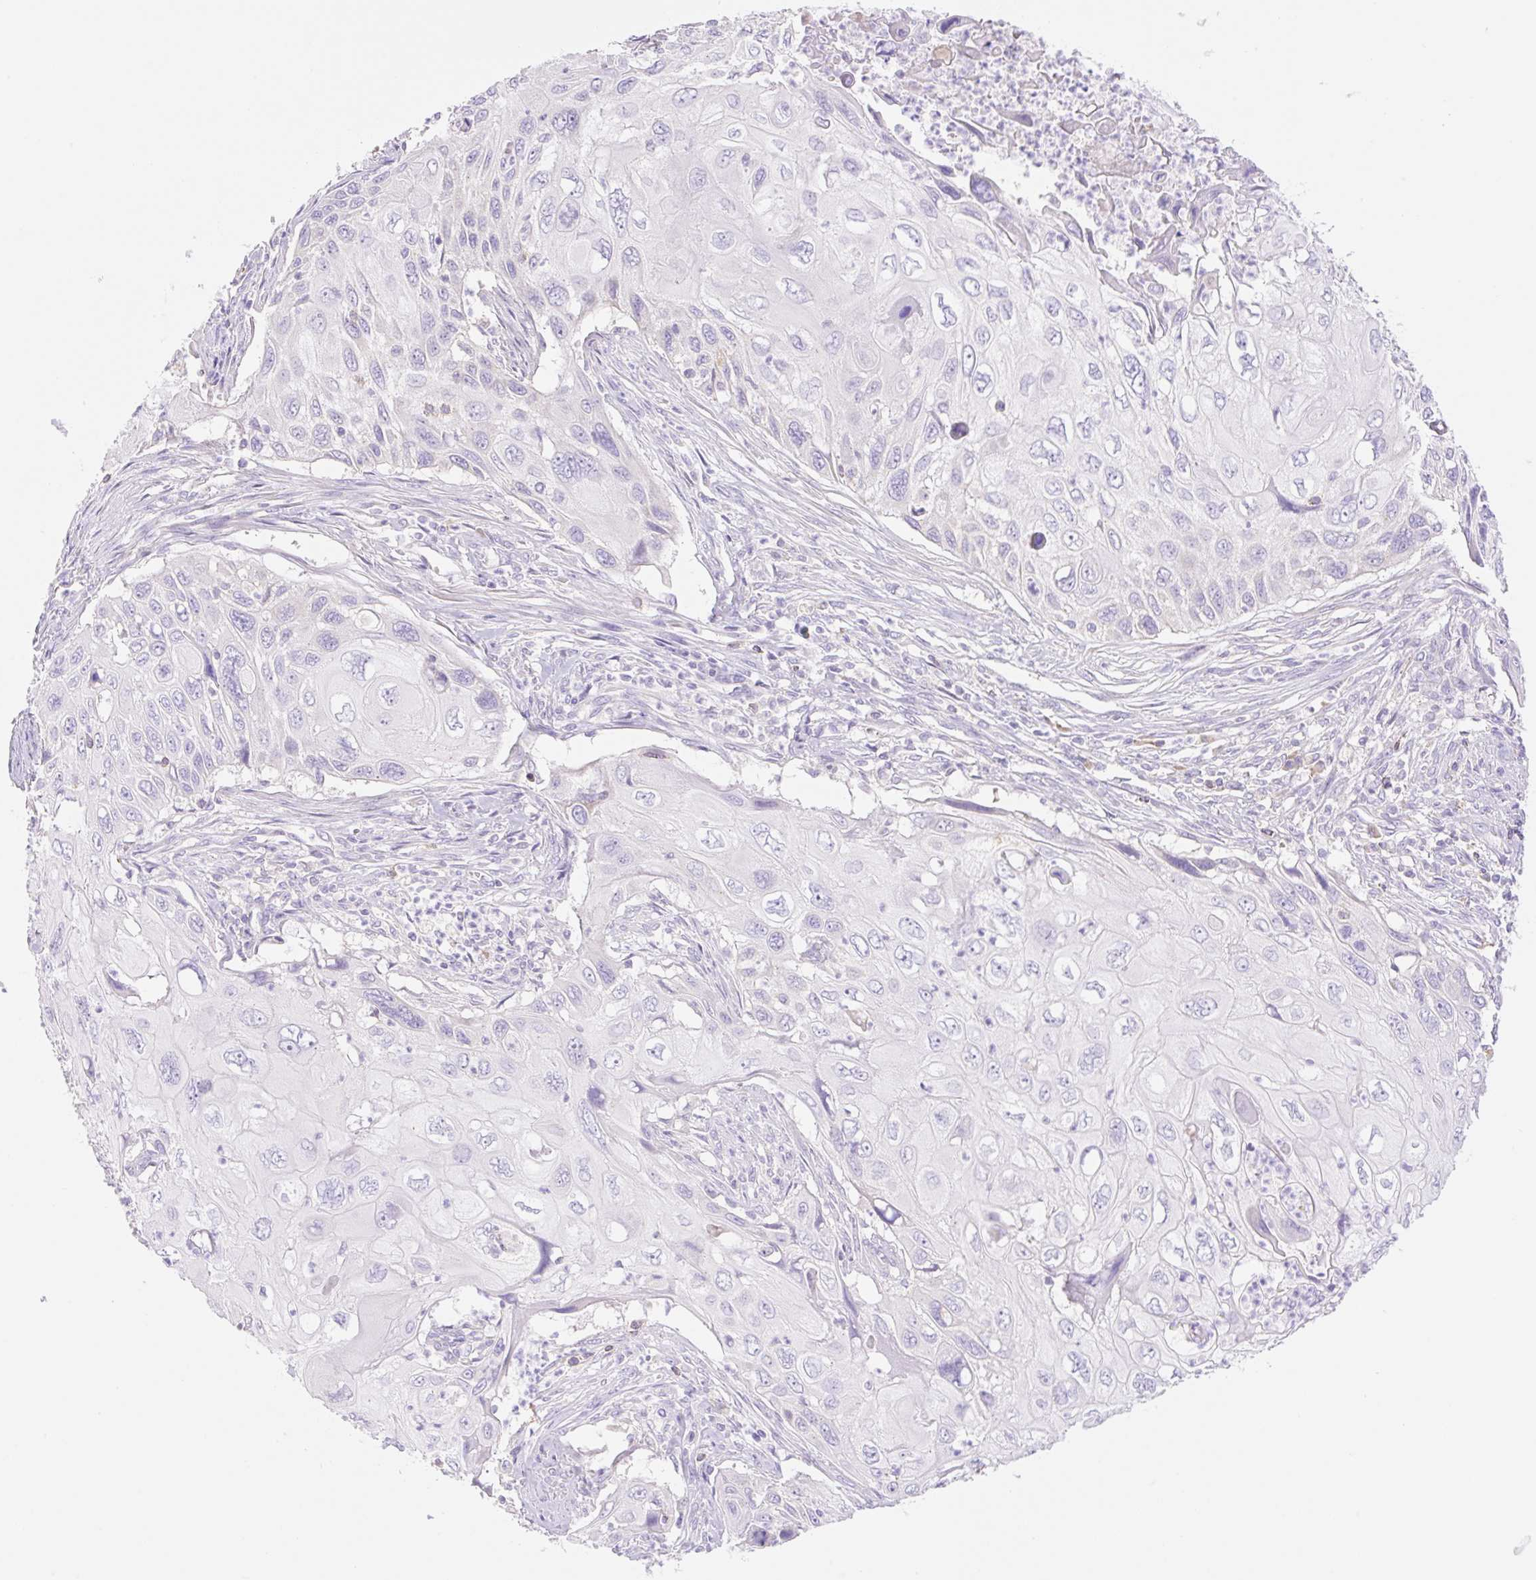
{"staining": {"intensity": "negative", "quantity": "none", "location": "none"}, "tissue": "cervical cancer", "cell_type": "Tumor cells", "image_type": "cancer", "snomed": [{"axis": "morphology", "description": "Squamous cell carcinoma, NOS"}, {"axis": "topography", "description": "Cervix"}], "caption": "Immunohistochemical staining of human cervical squamous cell carcinoma exhibits no significant staining in tumor cells.", "gene": "DENND5A", "patient": {"sex": "female", "age": 70}}